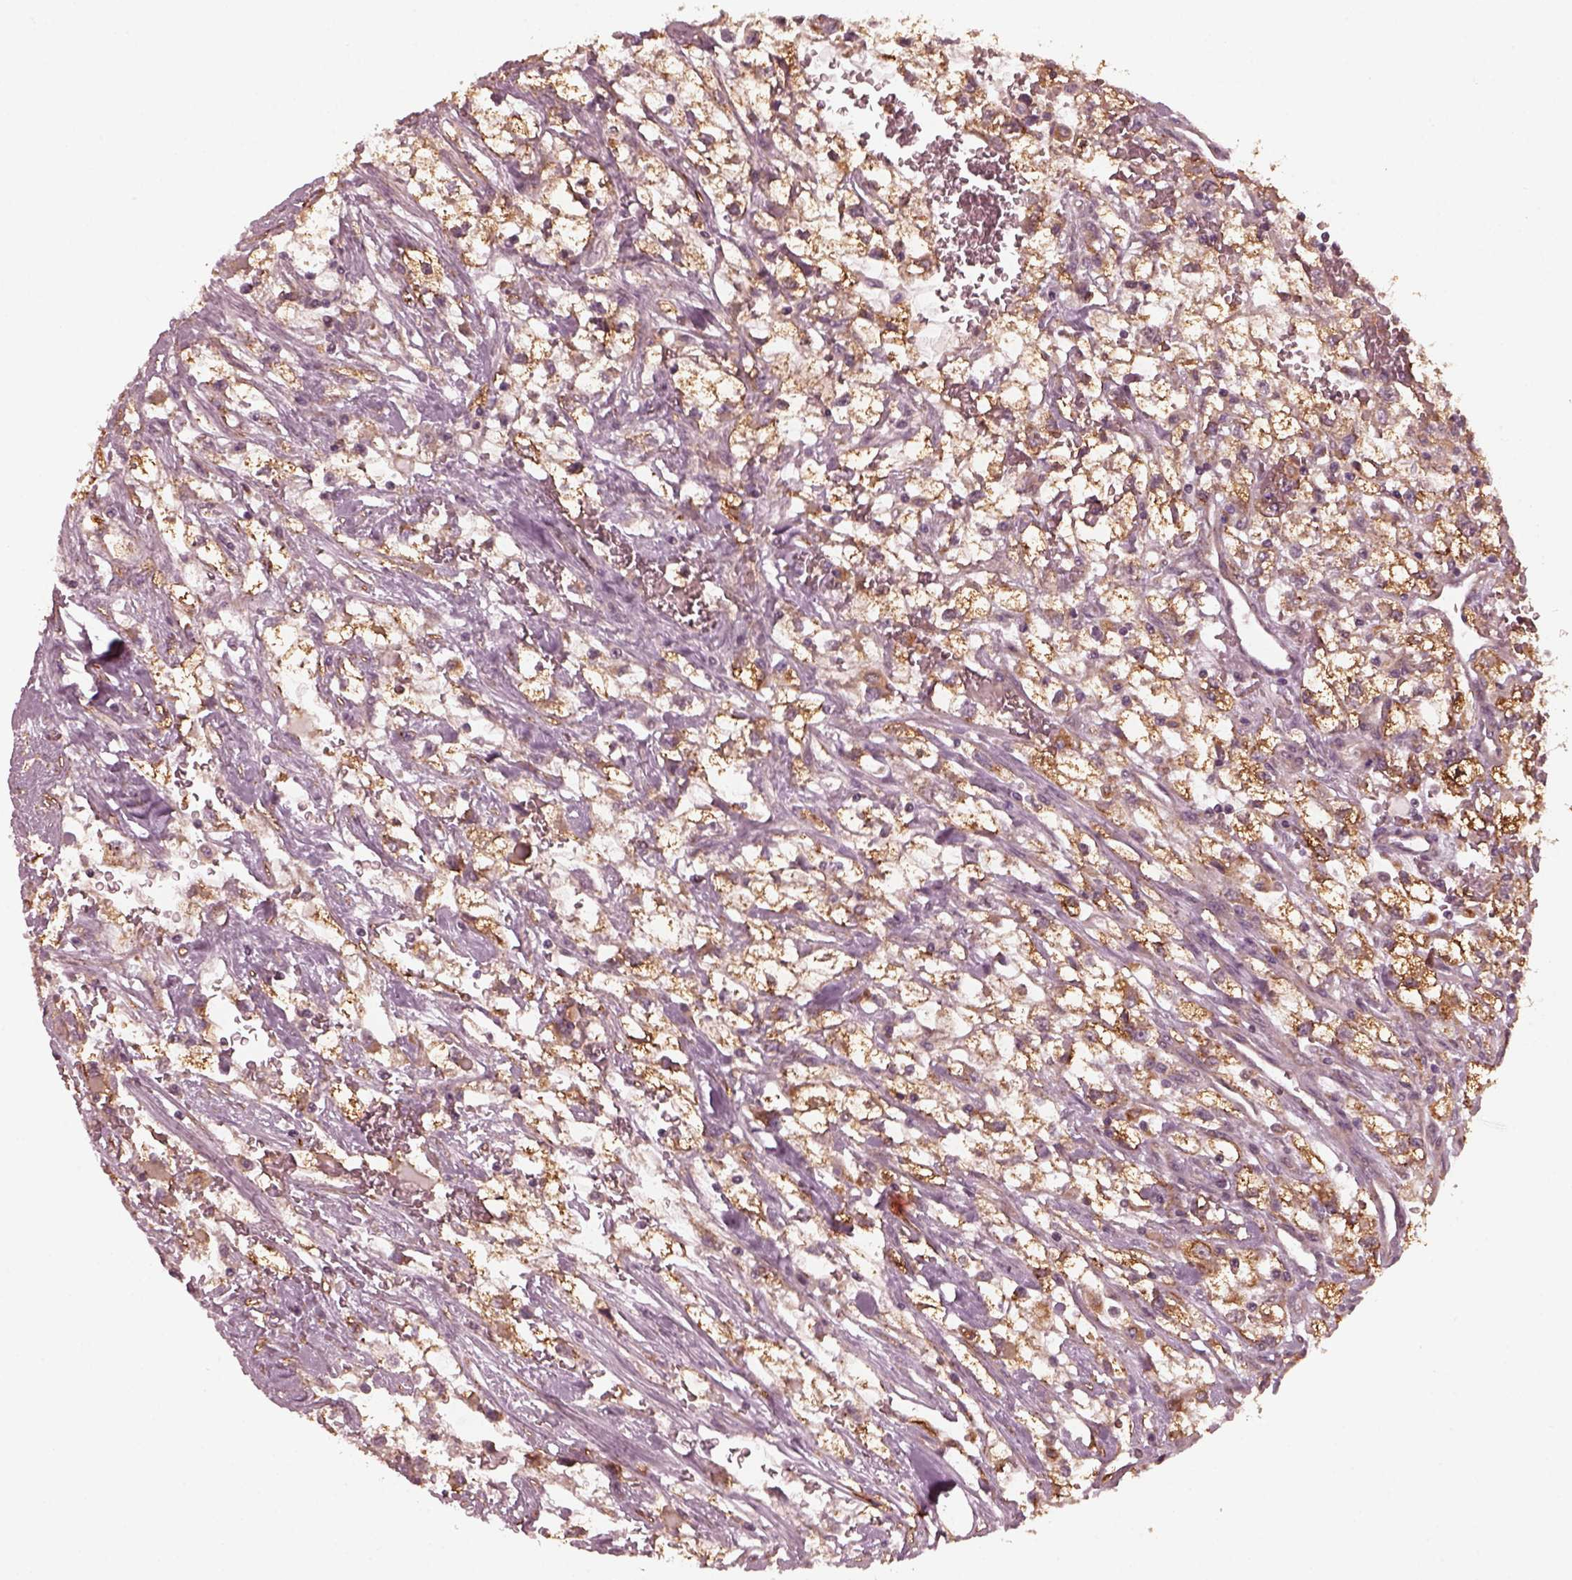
{"staining": {"intensity": "moderate", "quantity": "<25%", "location": "cytoplasmic/membranous"}, "tissue": "renal cancer", "cell_type": "Tumor cells", "image_type": "cancer", "snomed": [{"axis": "morphology", "description": "Adenocarcinoma, NOS"}, {"axis": "topography", "description": "Kidney"}], "caption": "Renal adenocarcinoma stained with immunohistochemistry exhibits moderate cytoplasmic/membranous positivity in approximately <25% of tumor cells. Nuclei are stained in blue.", "gene": "FAF2", "patient": {"sex": "male", "age": 59}}